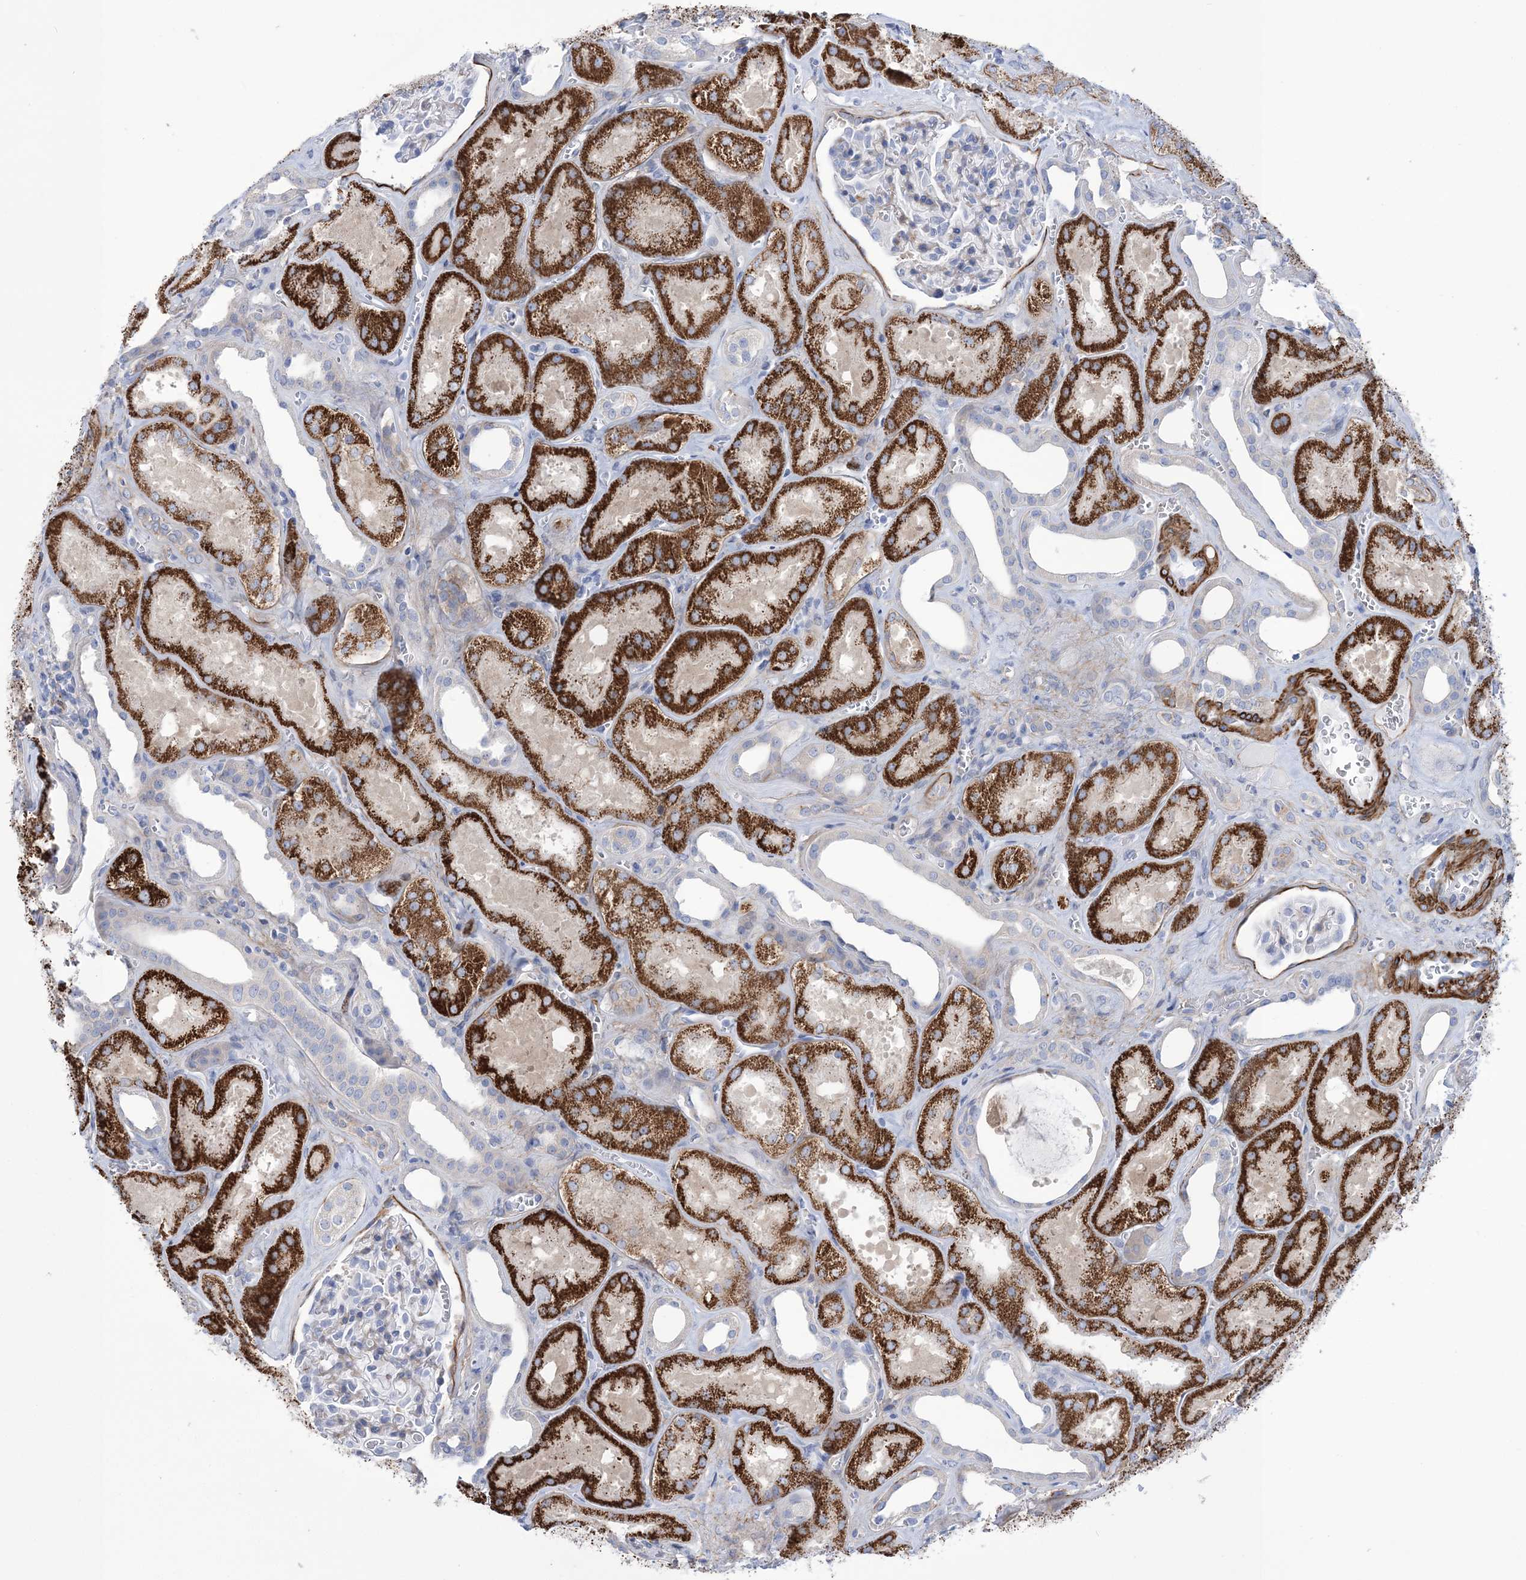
{"staining": {"intensity": "weak", "quantity": "<25%", "location": "cytoplasmic/membranous"}, "tissue": "kidney", "cell_type": "Cells in glomeruli", "image_type": "normal", "snomed": [{"axis": "morphology", "description": "Normal tissue, NOS"}, {"axis": "morphology", "description": "Adenocarcinoma, NOS"}, {"axis": "topography", "description": "Kidney"}], "caption": "IHC photomicrograph of unremarkable kidney: kidney stained with DAB (3,3'-diaminobenzidine) exhibits no significant protein positivity in cells in glomeruli. (DAB (3,3'-diaminobenzidine) IHC visualized using brightfield microscopy, high magnification).", "gene": "WDR74", "patient": {"sex": "female", "age": 68}}